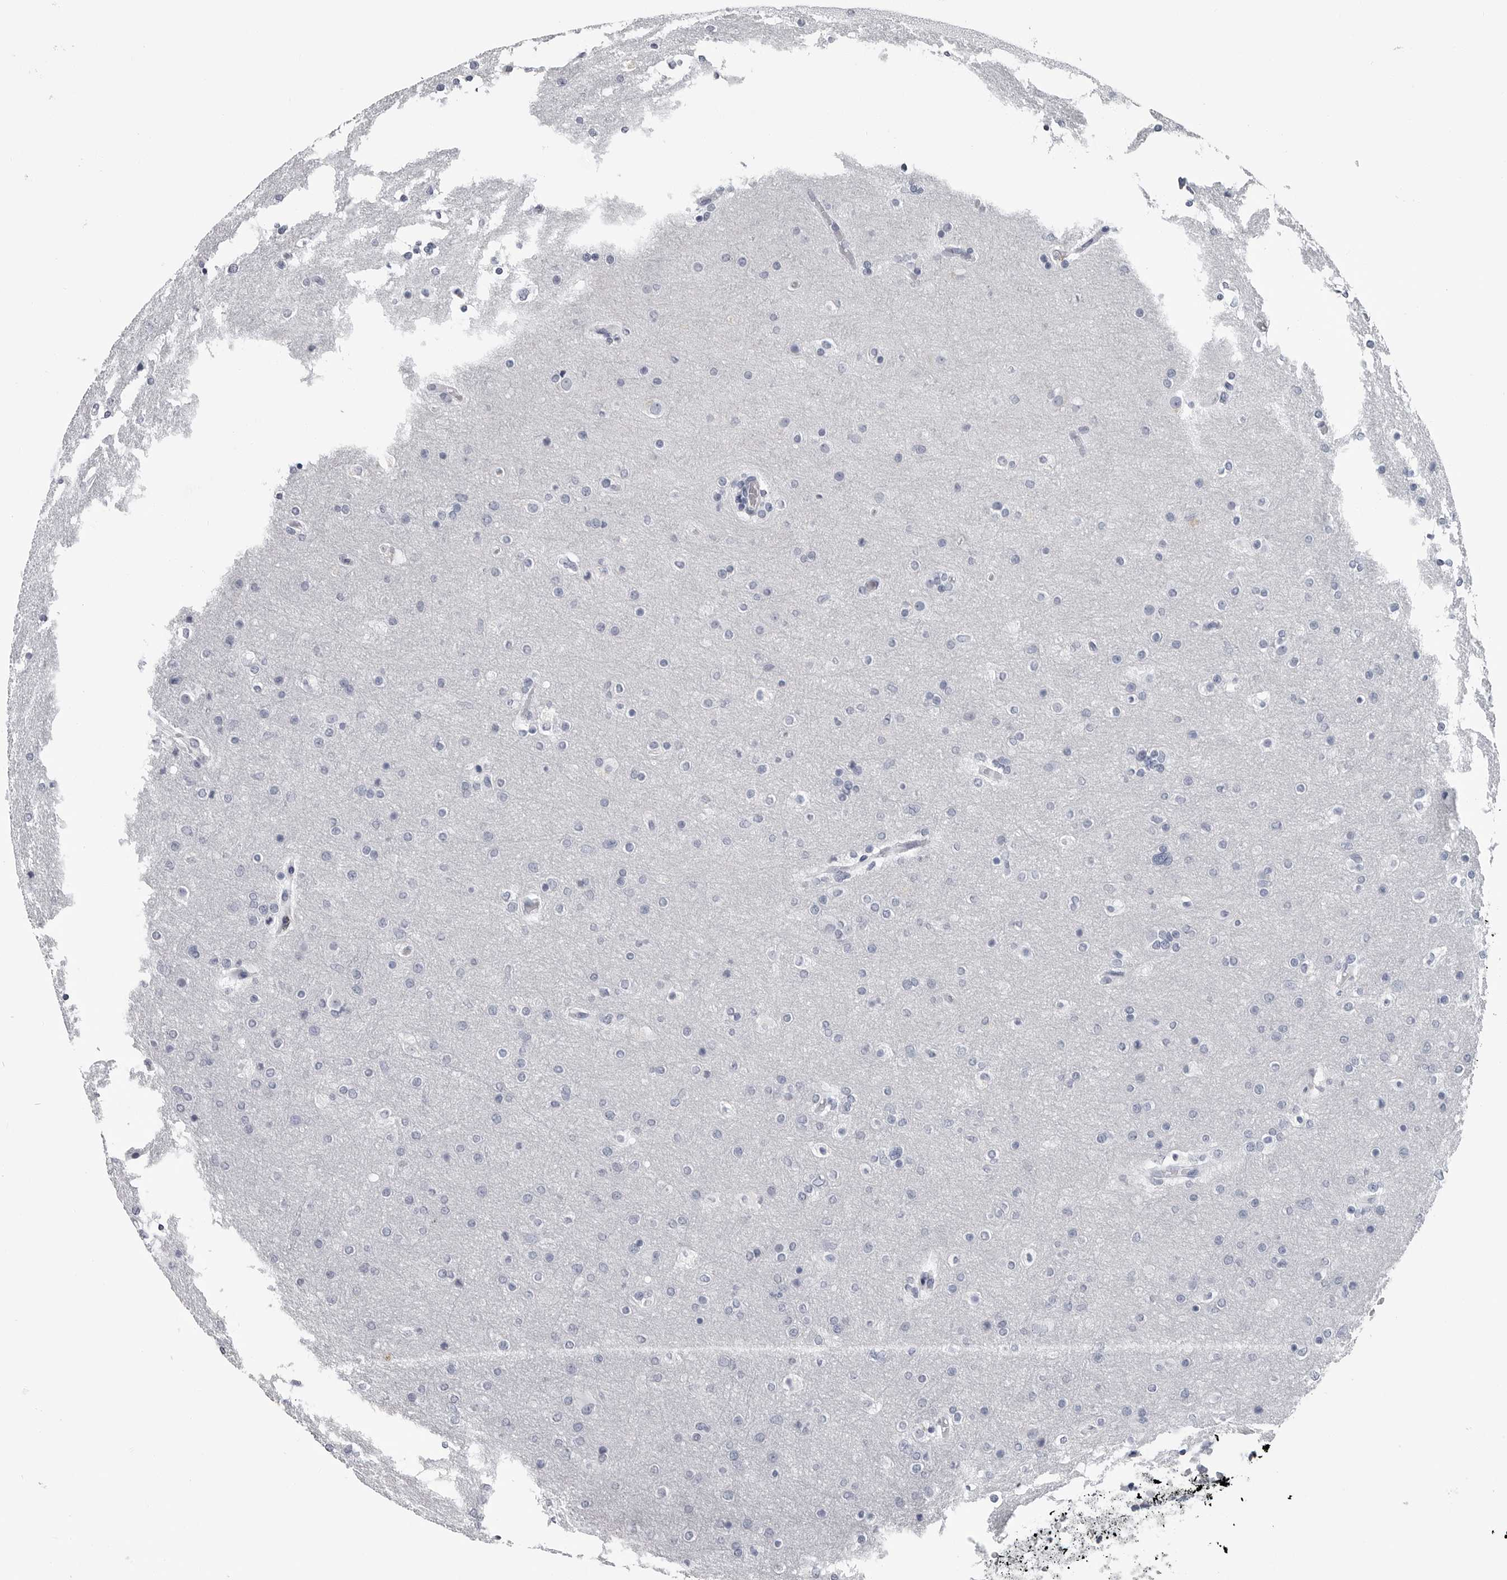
{"staining": {"intensity": "negative", "quantity": "none", "location": "none"}, "tissue": "glioma", "cell_type": "Tumor cells", "image_type": "cancer", "snomed": [{"axis": "morphology", "description": "Glioma, malignant, High grade"}, {"axis": "topography", "description": "Cerebral cortex"}], "caption": "Glioma was stained to show a protein in brown. There is no significant positivity in tumor cells.", "gene": "AMPD1", "patient": {"sex": "female", "age": 36}}